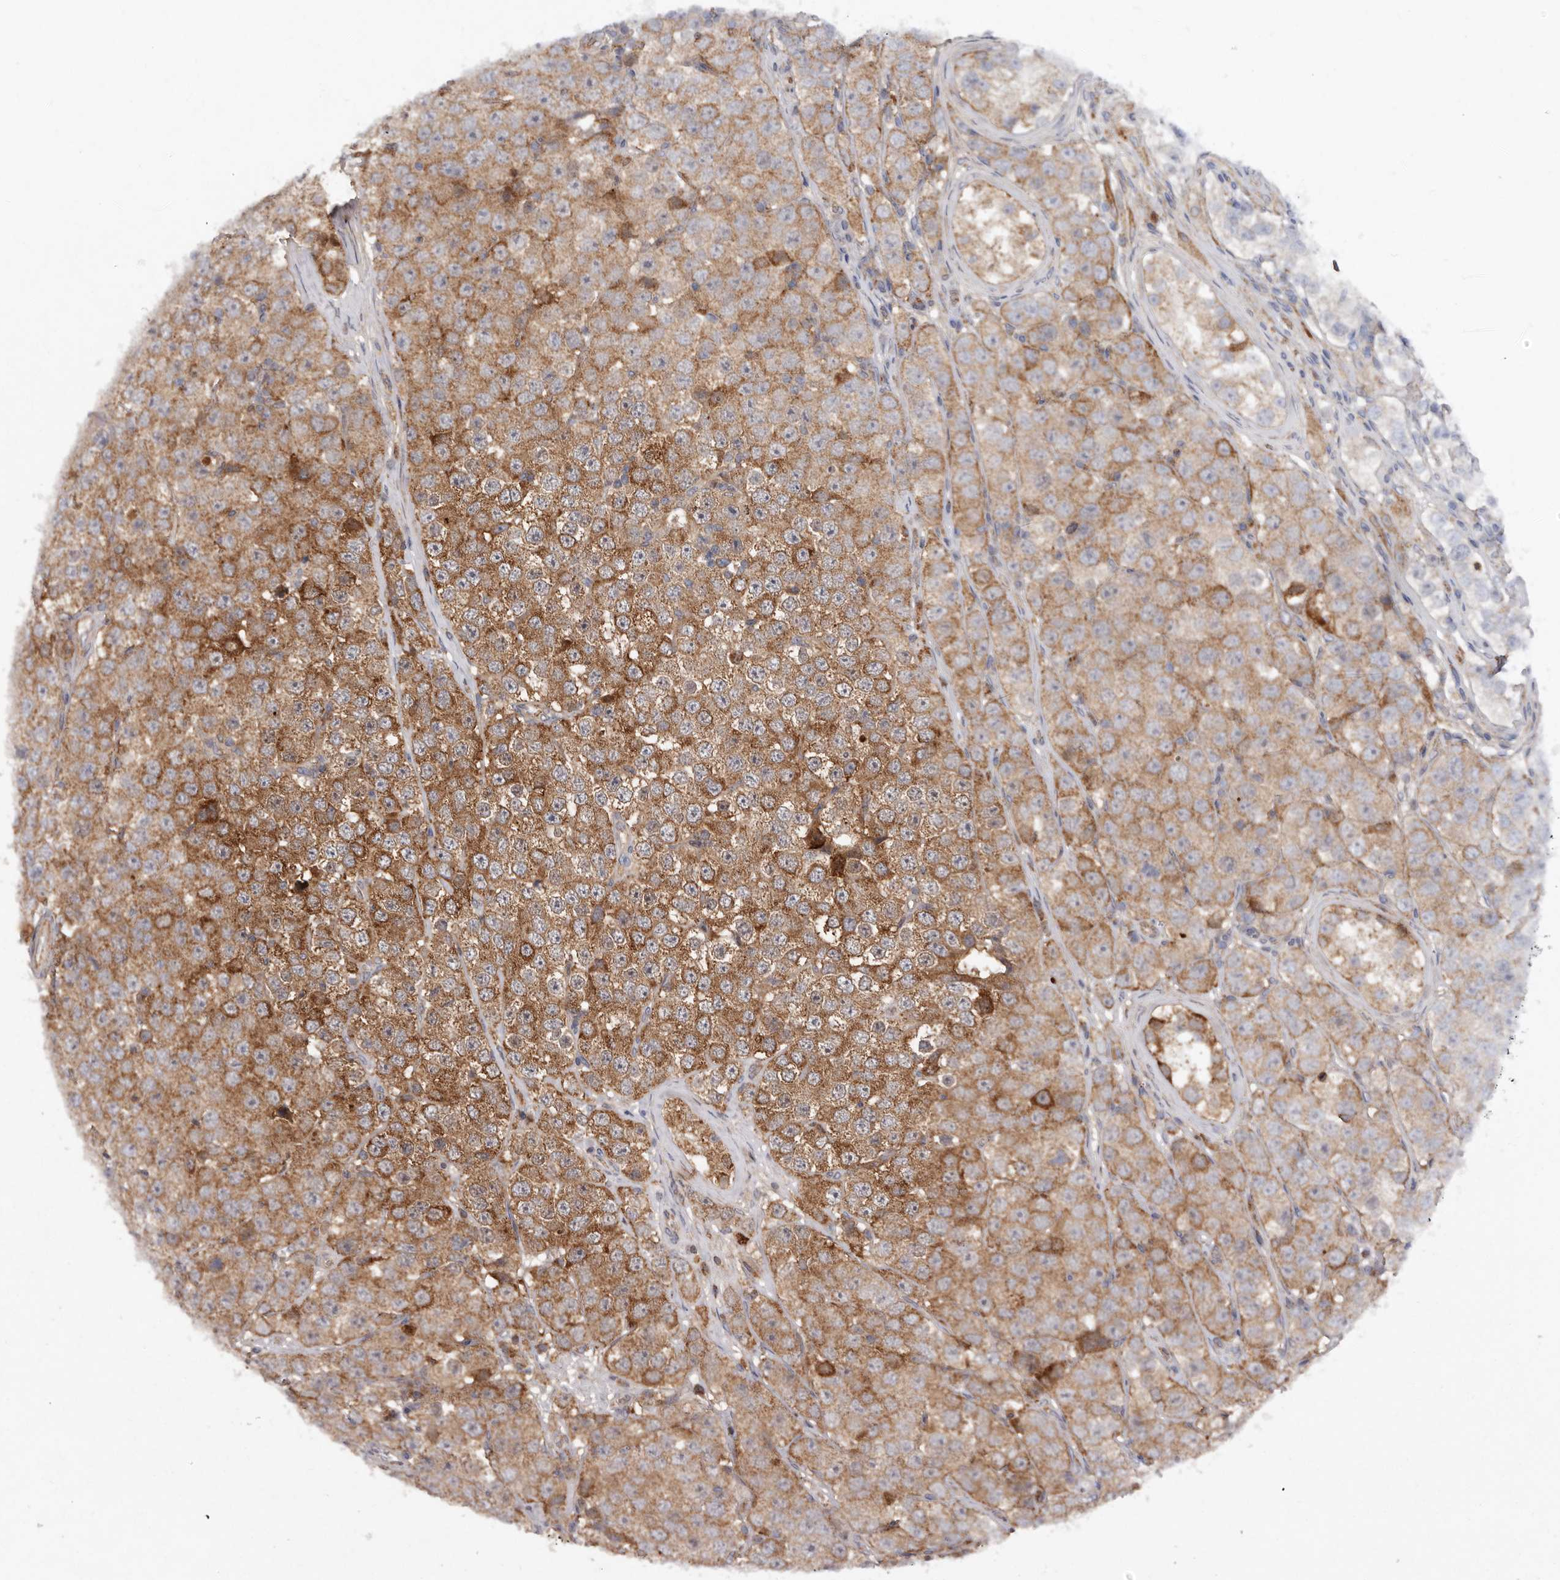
{"staining": {"intensity": "moderate", "quantity": ">75%", "location": "cytoplasmic/membranous"}, "tissue": "testis cancer", "cell_type": "Tumor cells", "image_type": "cancer", "snomed": [{"axis": "morphology", "description": "Seminoma, NOS"}, {"axis": "topography", "description": "Testis"}], "caption": "Immunohistochemistry (DAB) staining of human testis cancer demonstrates moderate cytoplasmic/membranous protein expression in about >75% of tumor cells.", "gene": "GOT1L1", "patient": {"sex": "male", "age": 28}}